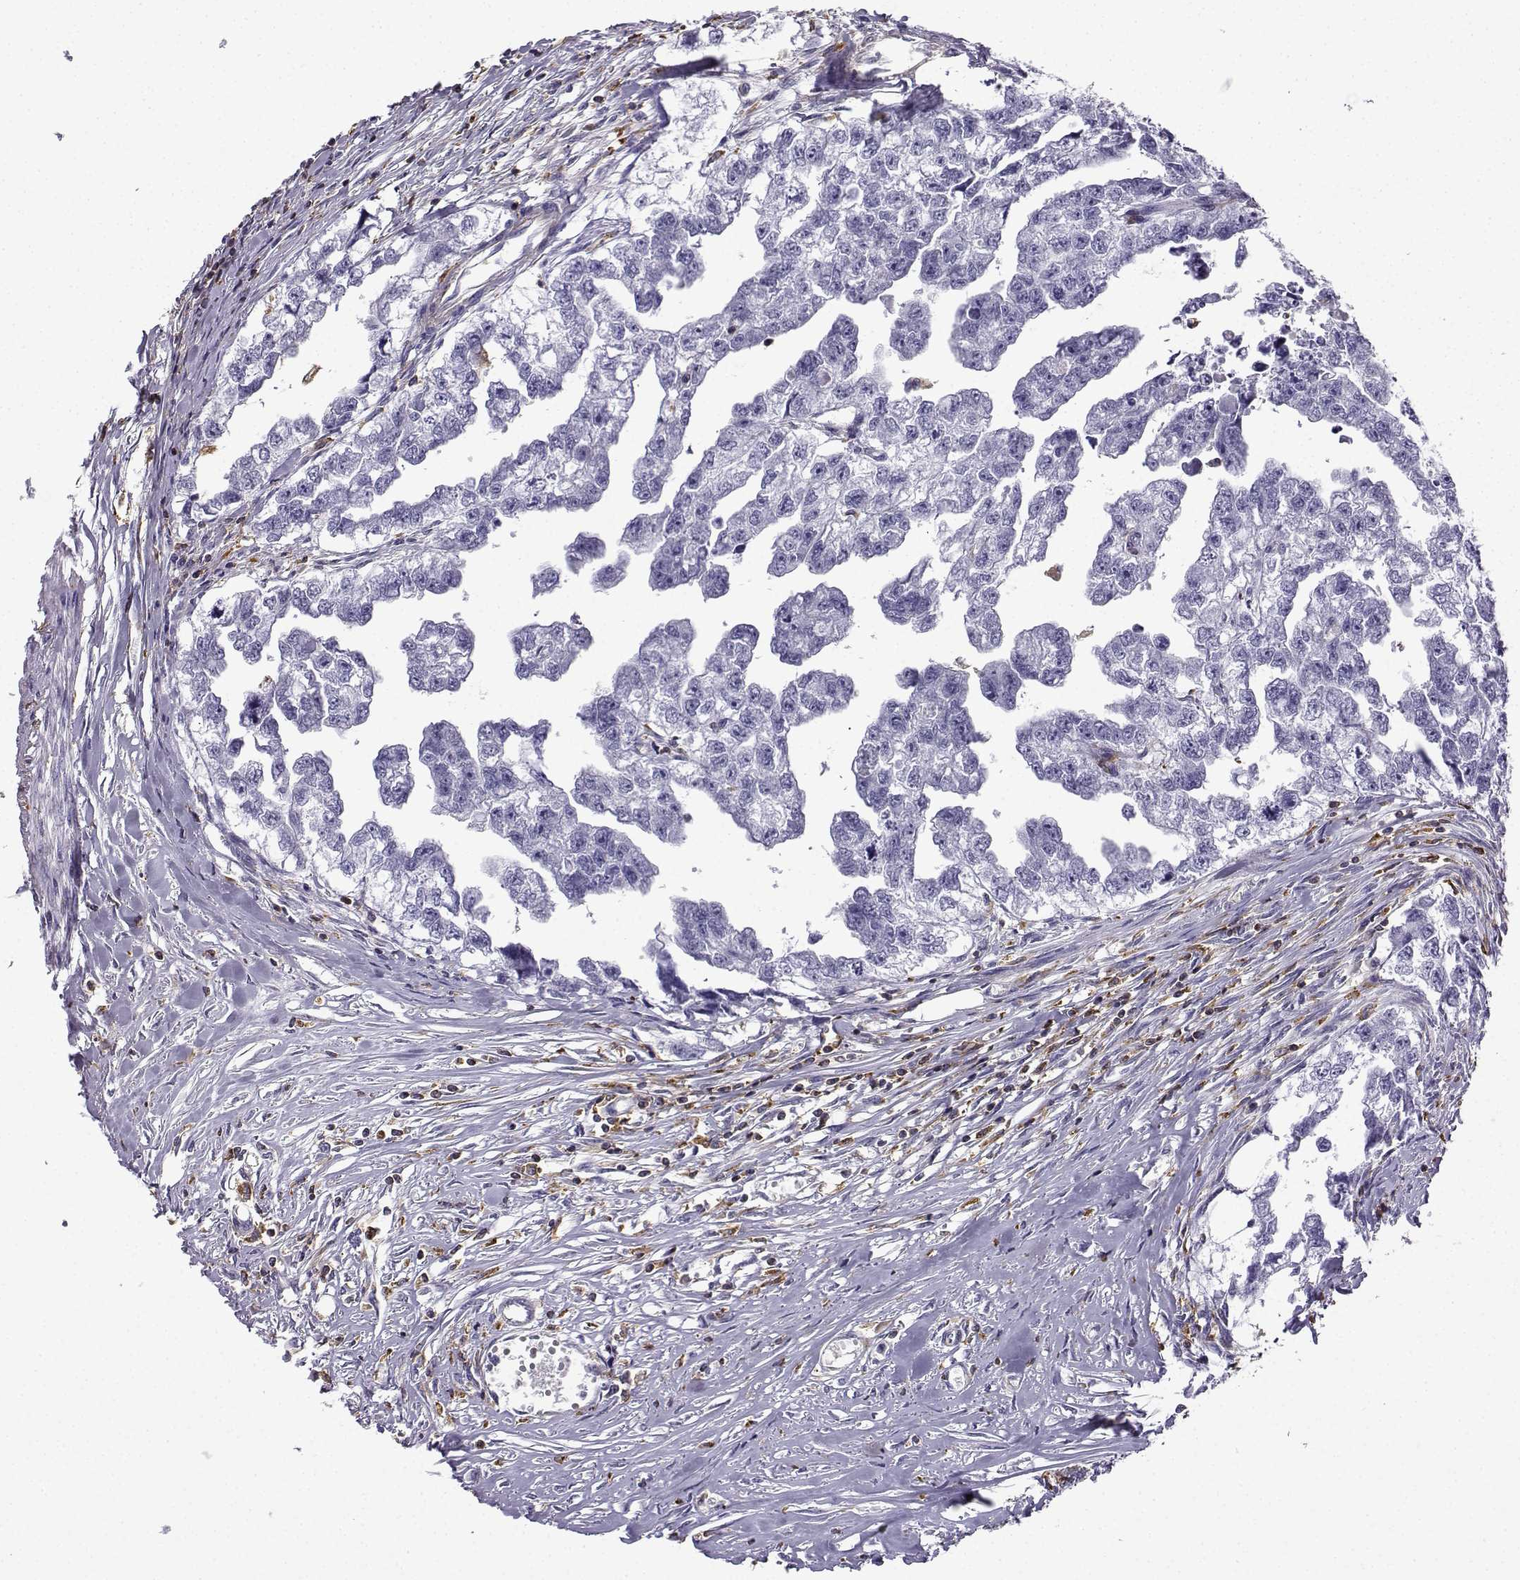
{"staining": {"intensity": "negative", "quantity": "none", "location": "none"}, "tissue": "testis cancer", "cell_type": "Tumor cells", "image_type": "cancer", "snomed": [{"axis": "morphology", "description": "Carcinoma, Embryonal, NOS"}, {"axis": "morphology", "description": "Teratoma, malignant, NOS"}, {"axis": "topography", "description": "Testis"}], "caption": "Testis cancer stained for a protein using IHC exhibits no staining tumor cells.", "gene": "DOCK10", "patient": {"sex": "male", "age": 44}}